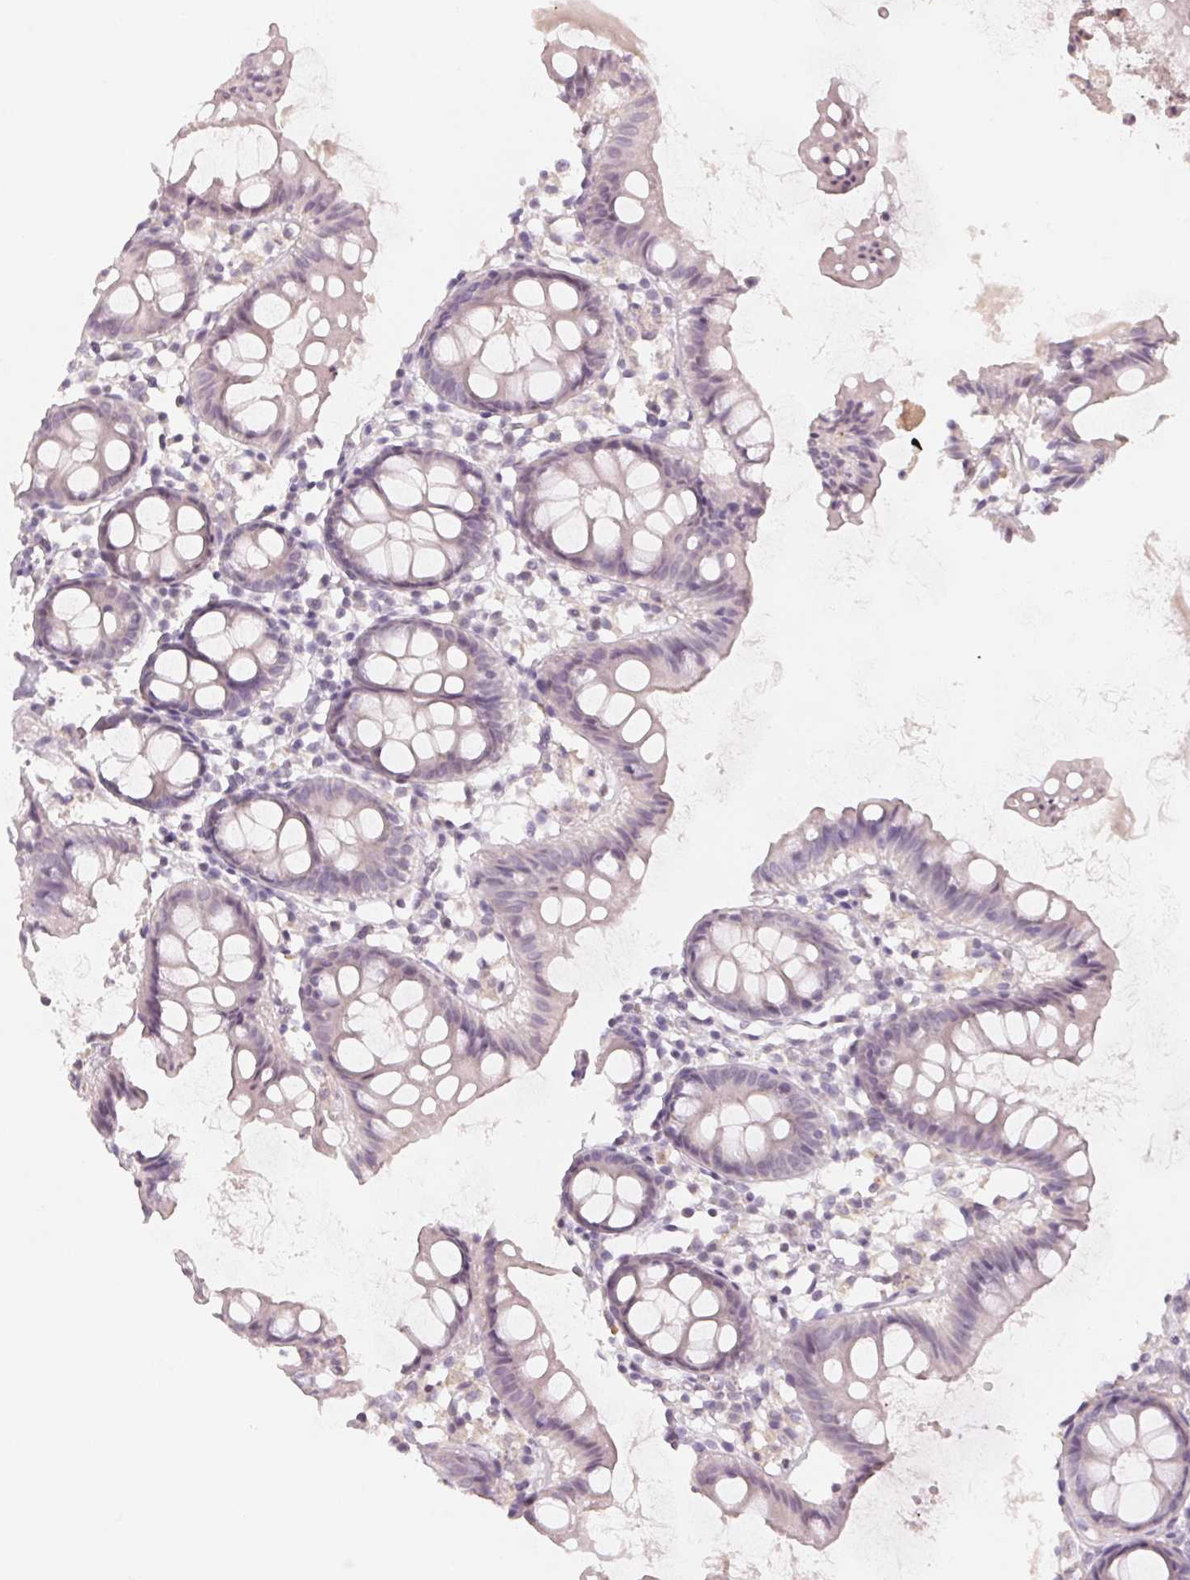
{"staining": {"intensity": "negative", "quantity": "none", "location": "none"}, "tissue": "colon", "cell_type": "Endothelial cells", "image_type": "normal", "snomed": [{"axis": "morphology", "description": "Normal tissue, NOS"}, {"axis": "topography", "description": "Colon"}], "caption": "Immunohistochemical staining of benign human colon shows no significant expression in endothelial cells. Brightfield microscopy of IHC stained with DAB (brown) and hematoxylin (blue), captured at high magnification.", "gene": "CFAP276", "patient": {"sex": "female", "age": 84}}